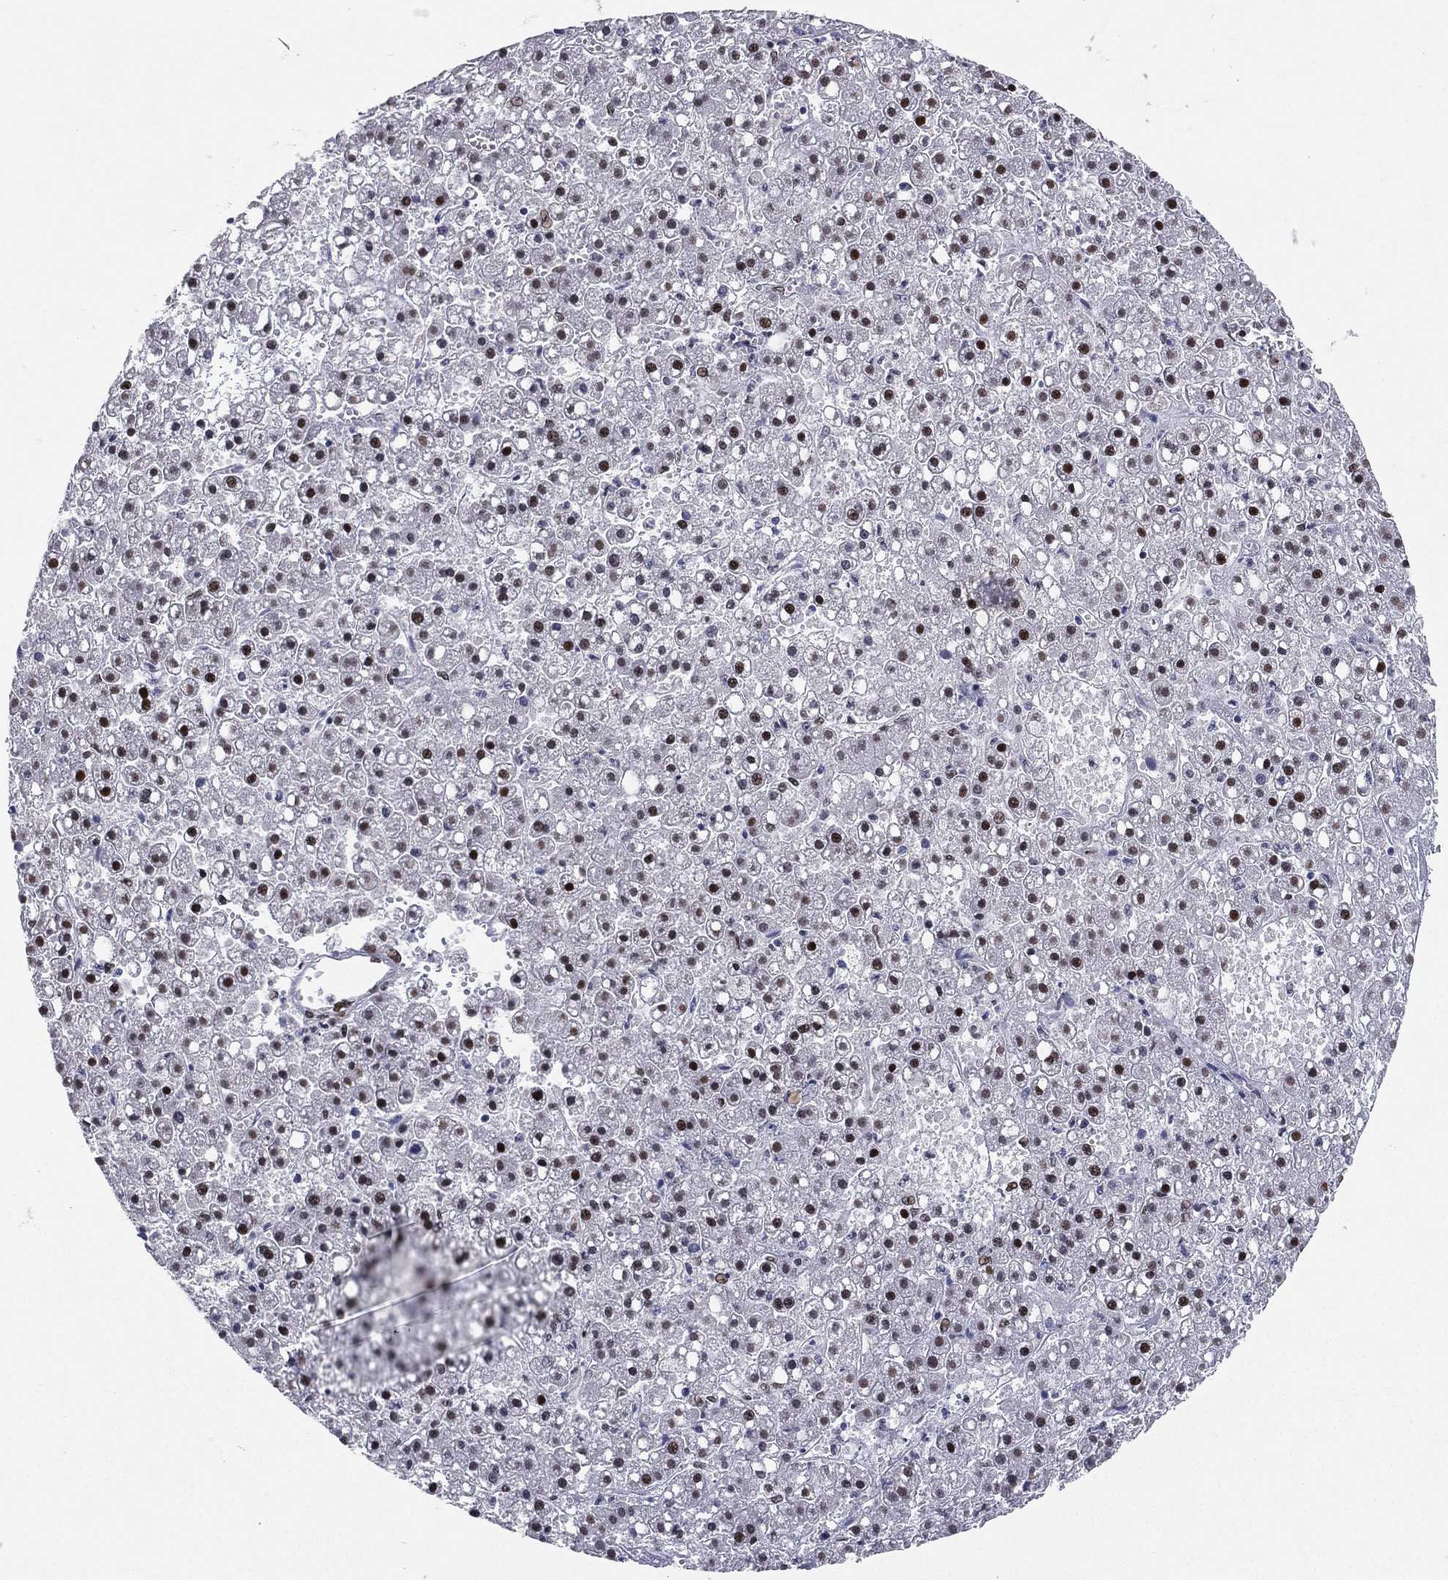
{"staining": {"intensity": "strong", "quantity": "<25%", "location": "nuclear"}, "tissue": "liver cancer", "cell_type": "Tumor cells", "image_type": "cancer", "snomed": [{"axis": "morphology", "description": "Carcinoma, Hepatocellular, NOS"}, {"axis": "topography", "description": "Liver"}], "caption": "Hepatocellular carcinoma (liver) stained for a protein (brown) reveals strong nuclear positive expression in approximately <25% of tumor cells.", "gene": "RTF1", "patient": {"sex": "male", "age": 67}}